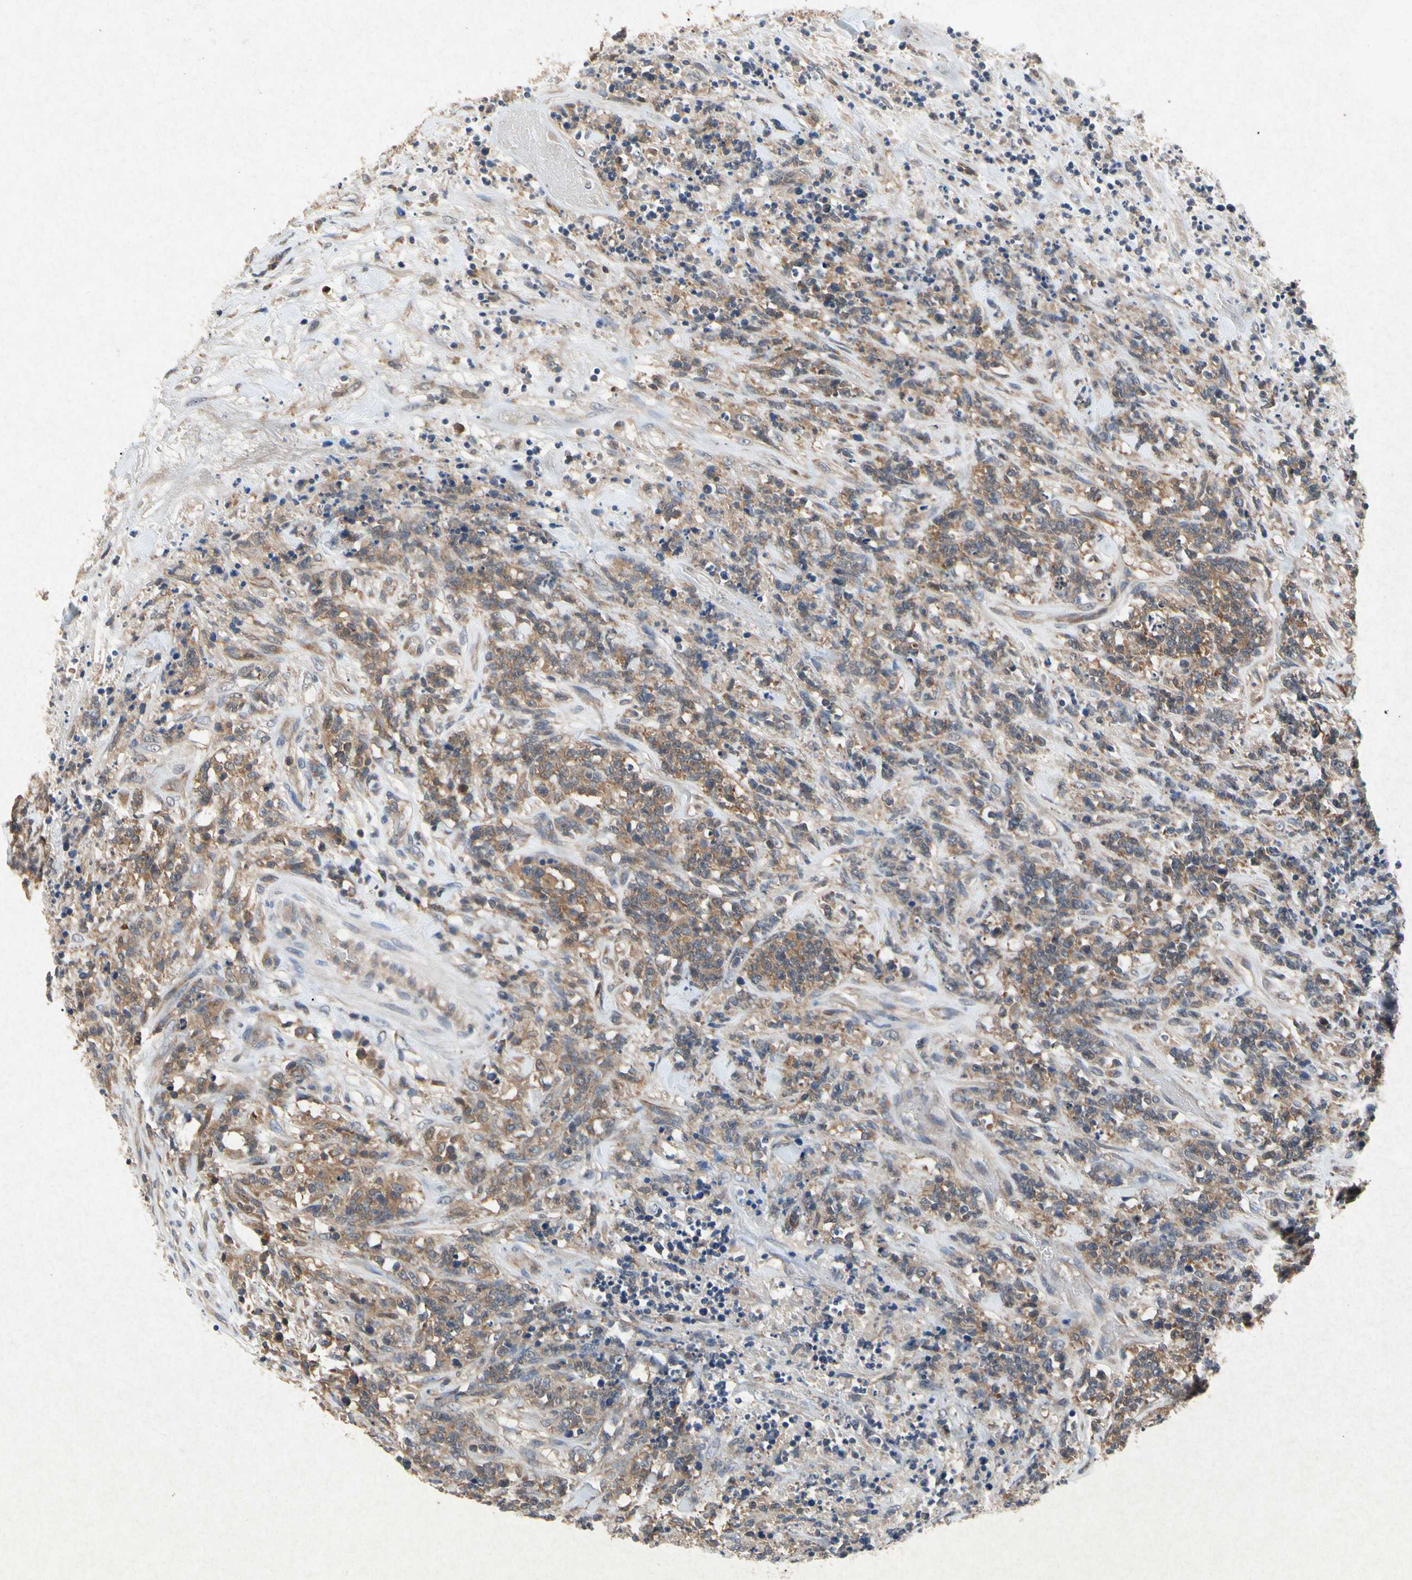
{"staining": {"intensity": "moderate", "quantity": ">75%", "location": "cytoplasmic/membranous"}, "tissue": "lymphoma", "cell_type": "Tumor cells", "image_type": "cancer", "snomed": [{"axis": "morphology", "description": "Malignant lymphoma, non-Hodgkin's type, High grade"}, {"axis": "topography", "description": "Soft tissue"}], "caption": "Immunohistochemistry (IHC) staining of high-grade malignant lymphoma, non-Hodgkin's type, which exhibits medium levels of moderate cytoplasmic/membranous staining in about >75% of tumor cells indicating moderate cytoplasmic/membranous protein staining. The staining was performed using DAB (3,3'-diaminobenzidine) (brown) for protein detection and nuclei were counterstained in hematoxylin (blue).", "gene": "RPS6KA1", "patient": {"sex": "male", "age": 18}}